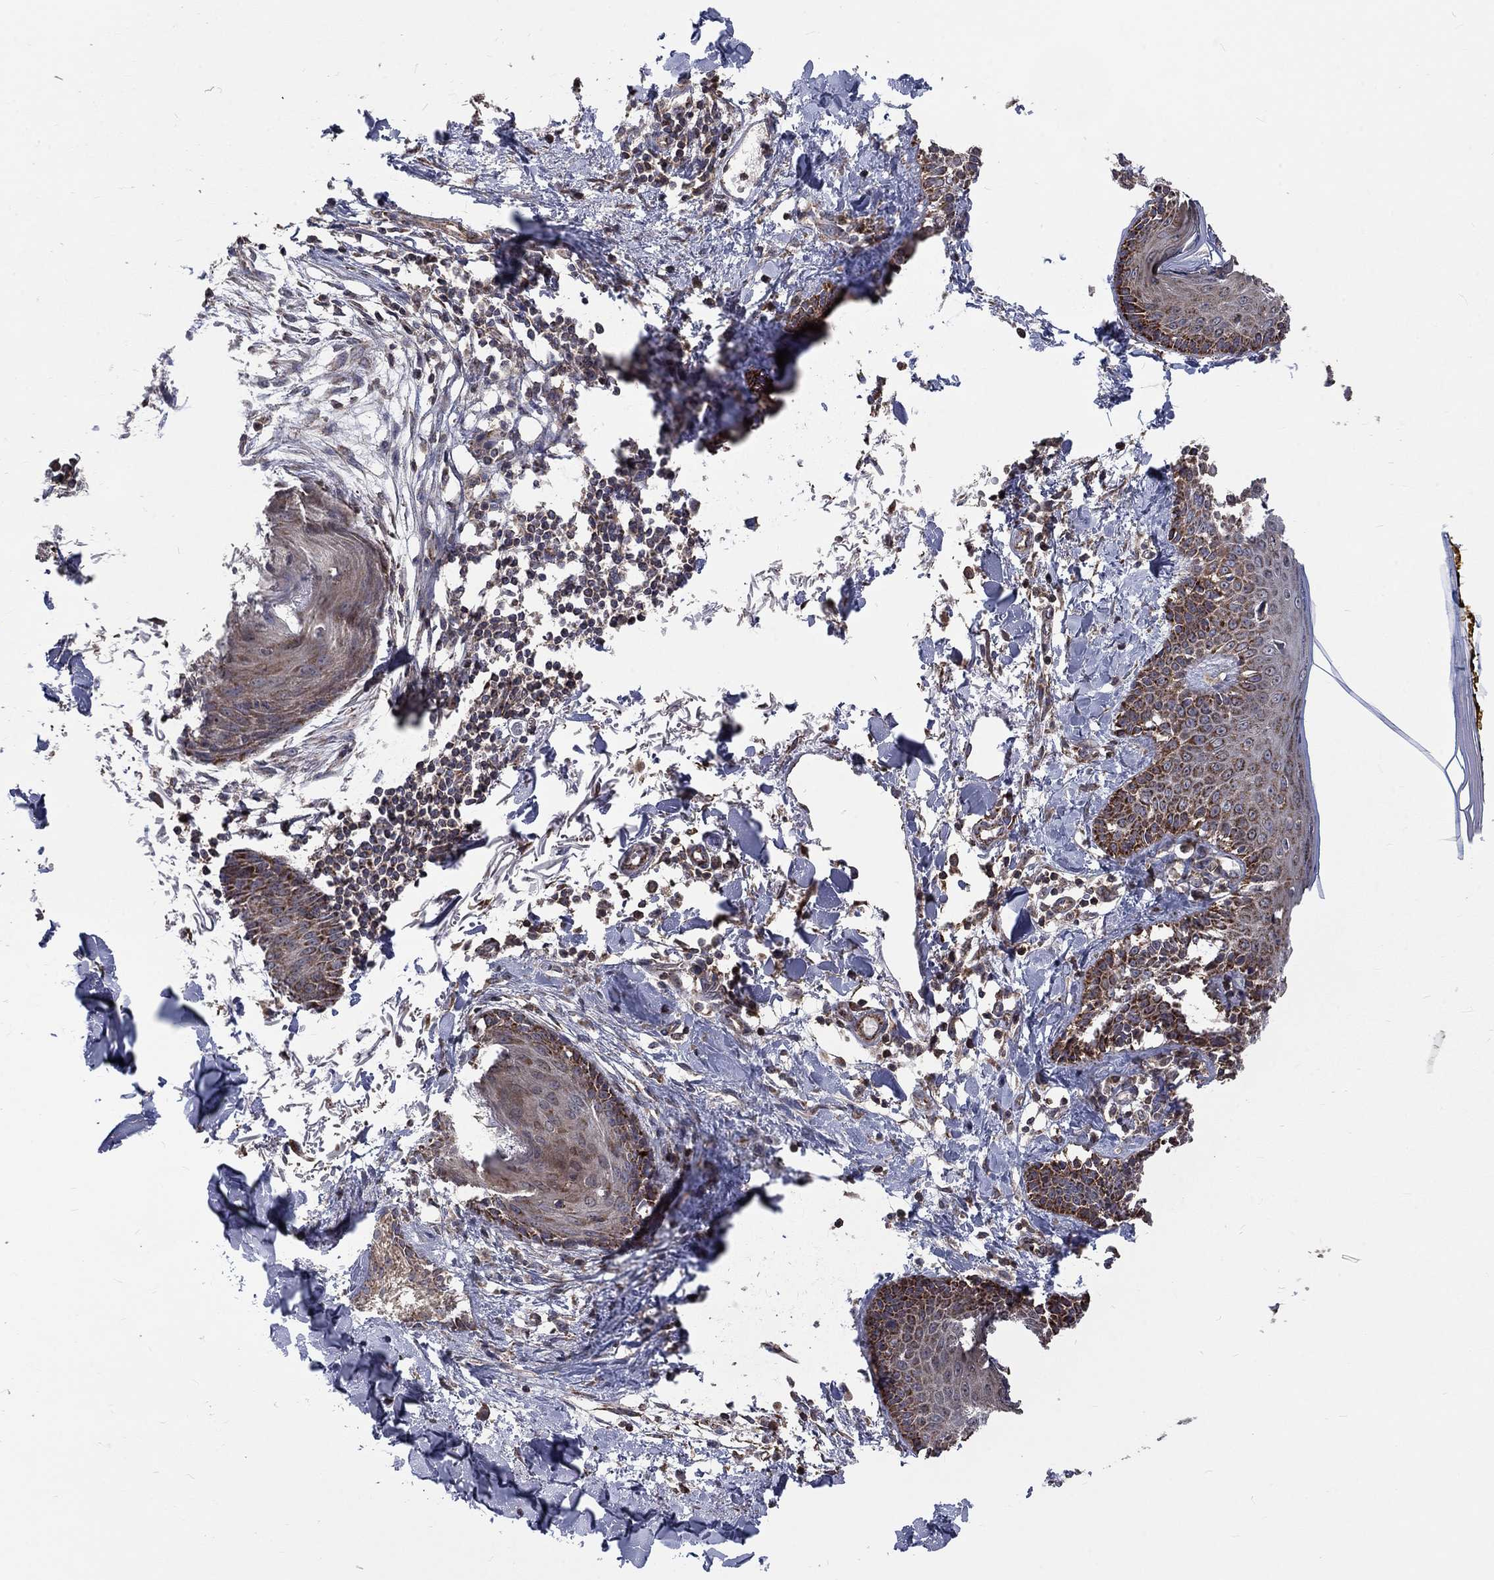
{"staining": {"intensity": "negative", "quantity": "none", "location": "none"}, "tissue": "skin", "cell_type": "Fibroblasts", "image_type": "normal", "snomed": [{"axis": "morphology", "description": "Normal tissue, NOS"}, {"axis": "topography", "description": "Skin"}], "caption": "IHC of normal skin shows no expression in fibroblasts. (DAB immunohistochemistry, high magnification).", "gene": "NME7", "patient": {"sex": "male", "age": 76}}